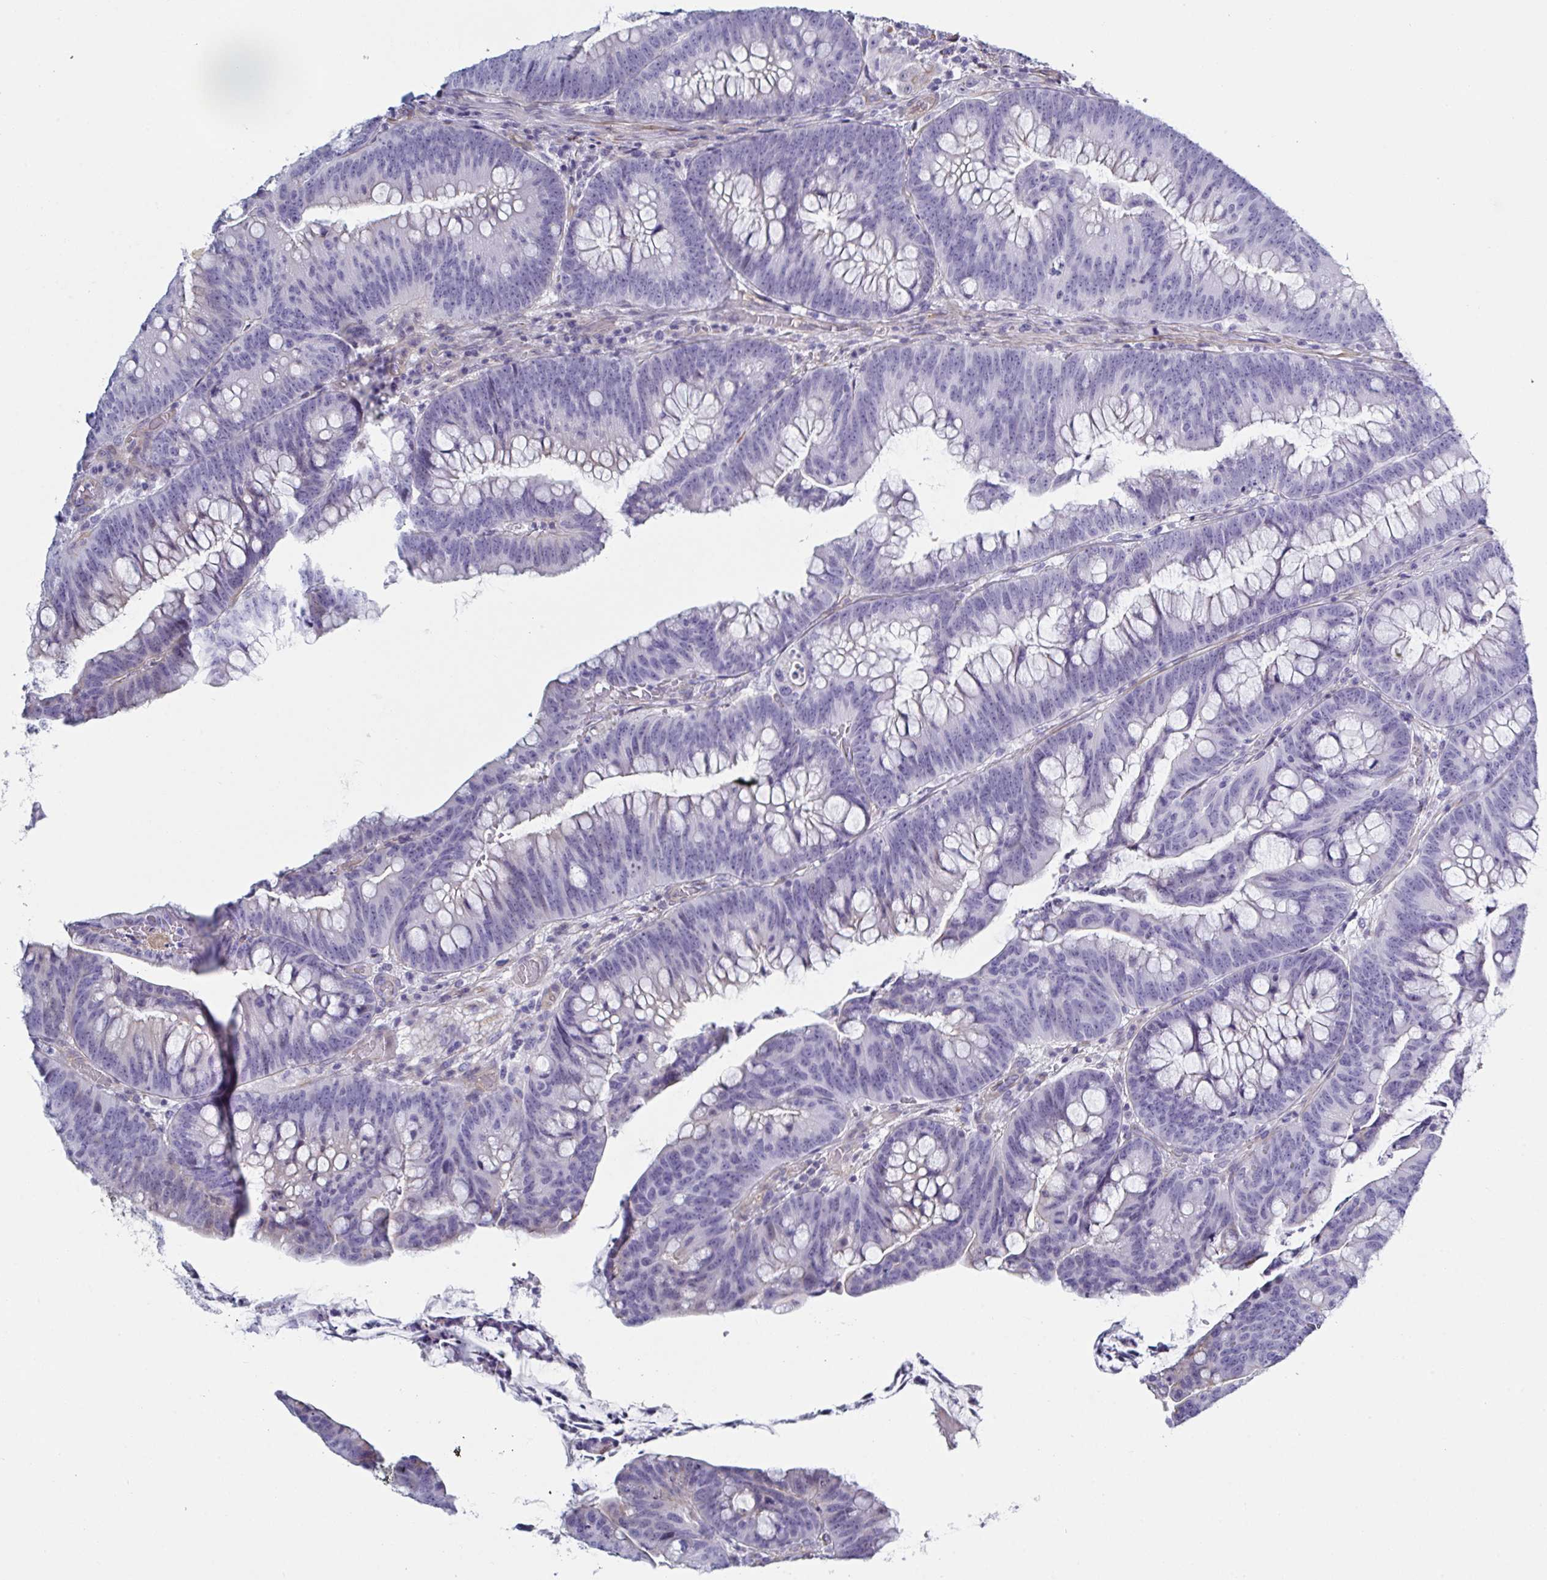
{"staining": {"intensity": "negative", "quantity": "none", "location": "none"}, "tissue": "colorectal cancer", "cell_type": "Tumor cells", "image_type": "cancer", "snomed": [{"axis": "morphology", "description": "Adenocarcinoma, NOS"}, {"axis": "topography", "description": "Colon"}], "caption": "Immunohistochemistry of colorectal cancer (adenocarcinoma) exhibits no positivity in tumor cells.", "gene": "OR5P3", "patient": {"sex": "male", "age": 62}}